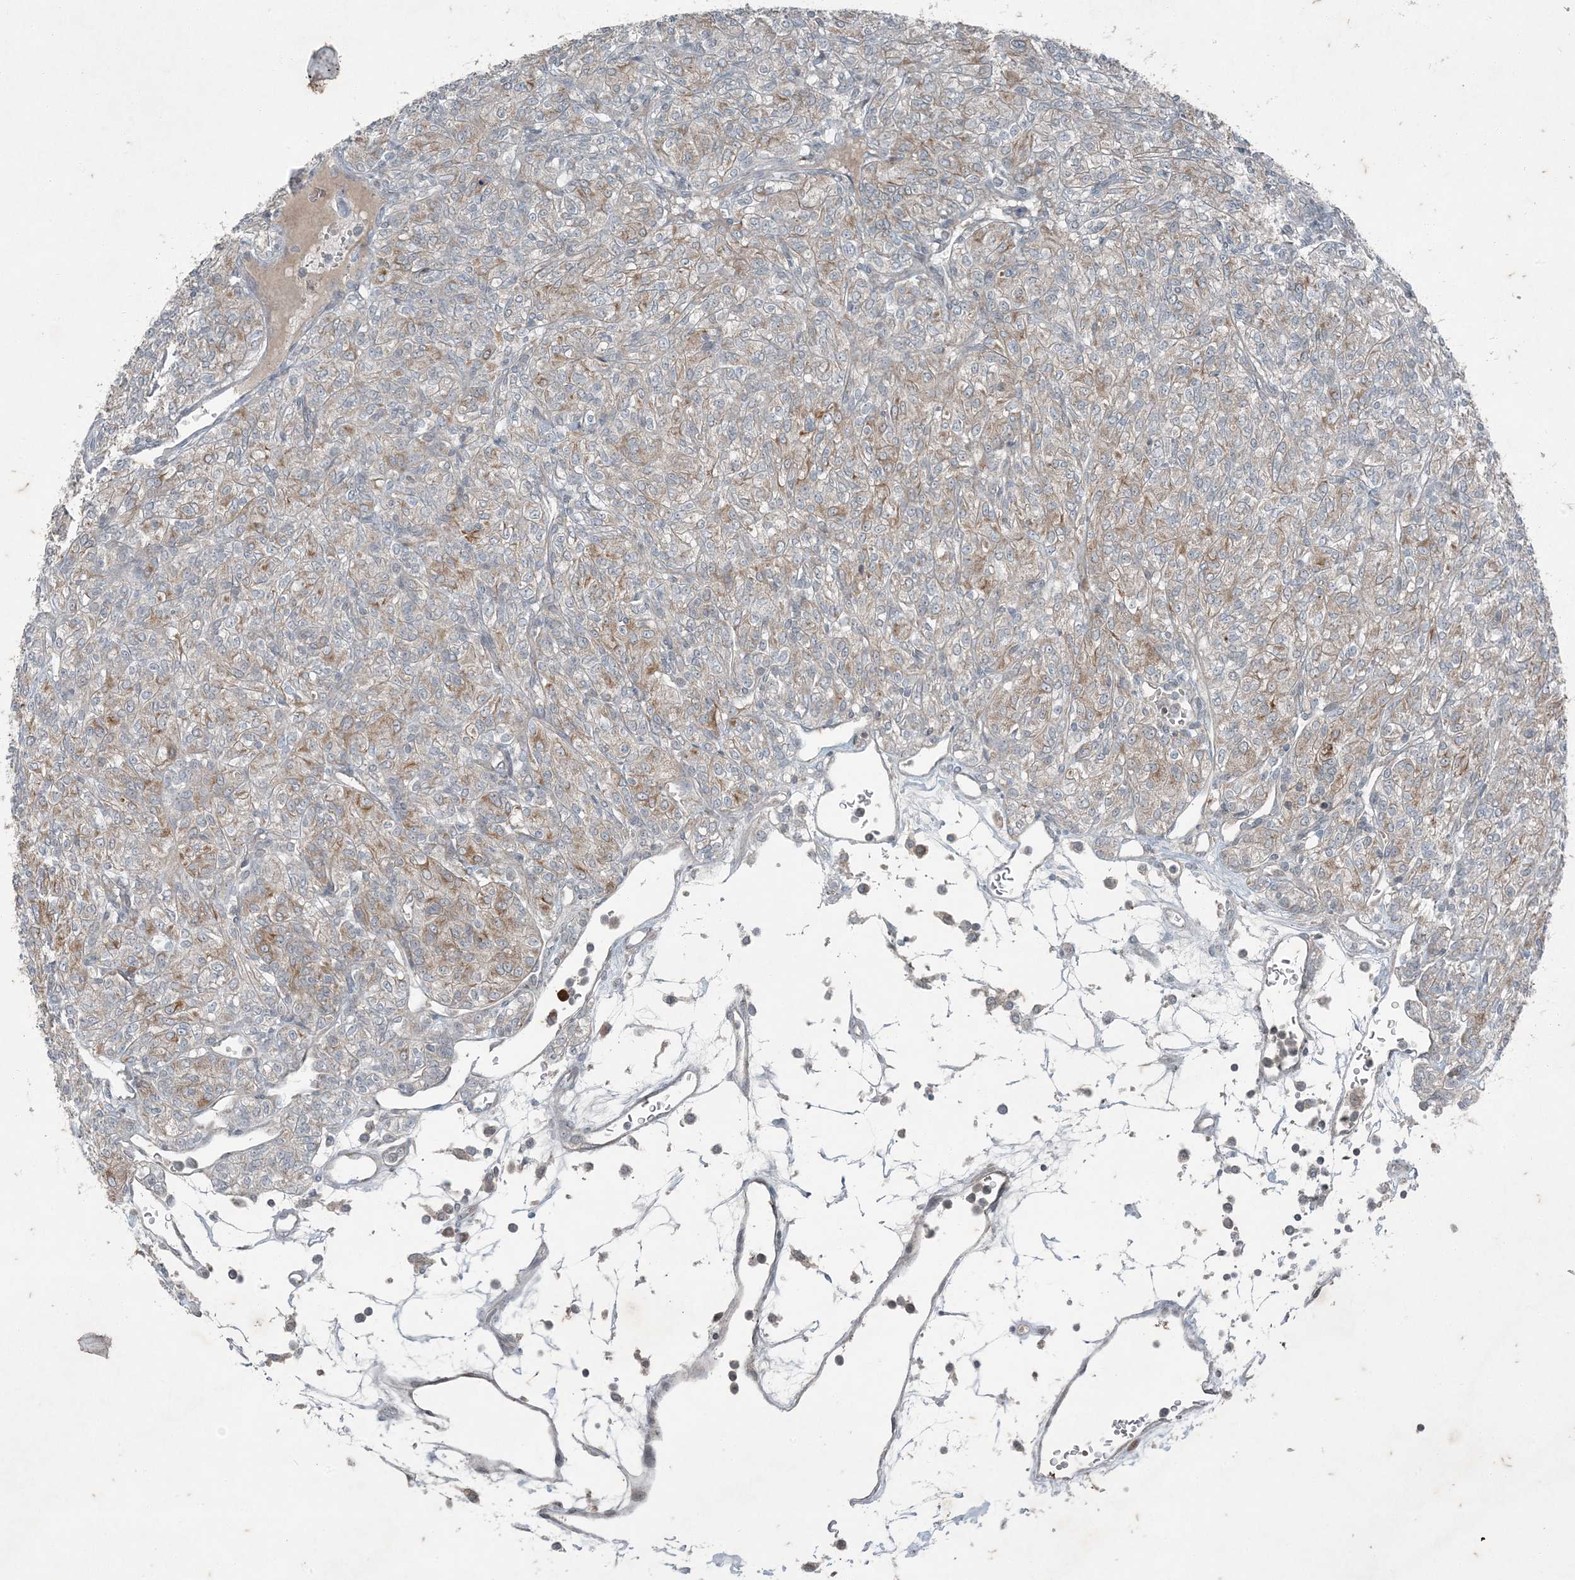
{"staining": {"intensity": "moderate", "quantity": "25%-75%", "location": "cytoplasmic/membranous"}, "tissue": "renal cancer", "cell_type": "Tumor cells", "image_type": "cancer", "snomed": [{"axis": "morphology", "description": "Adenocarcinoma, NOS"}, {"axis": "topography", "description": "Kidney"}], "caption": "Immunohistochemical staining of human renal cancer (adenocarcinoma) exhibits medium levels of moderate cytoplasmic/membranous expression in about 25%-75% of tumor cells. (Brightfield microscopy of DAB IHC at high magnification).", "gene": "PC", "patient": {"sex": "male", "age": 77}}